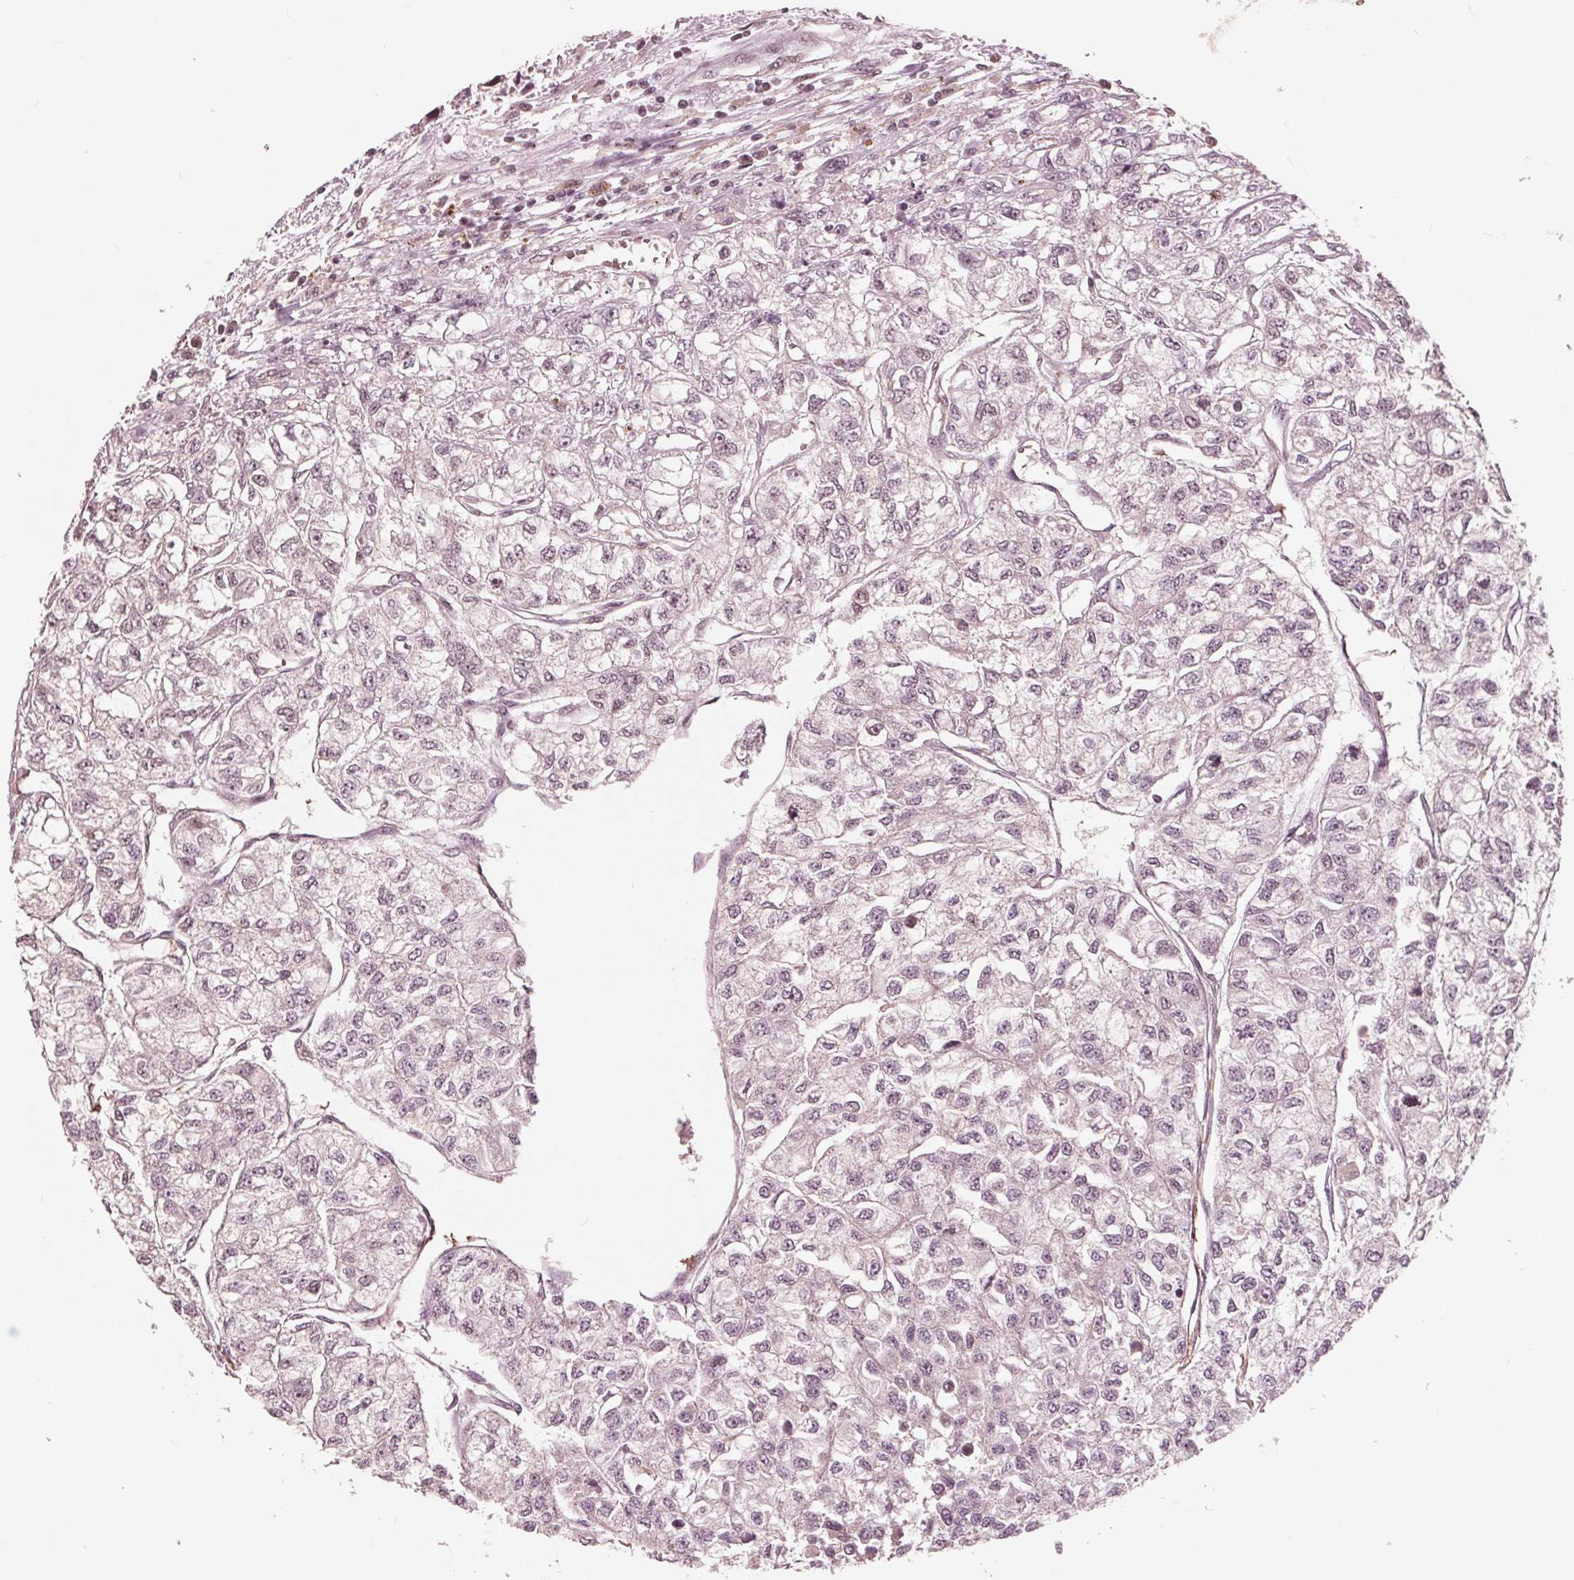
{"staining": {"intensity": "negative", "quantity": "none", "location": "none"}, "tissue": "renal cancer", "cell_type": "Tumor cells", "image_type": "cancer", "snomed": [{"axis": "morphology", "description": "Adenocarcinoma, NOS"}, {"axis": "topography", "description": "Kidney"}], "caption": "DAB (3,3'-diaminobenzidine) immunohistochemical staining of renal cancer (adenocarcinoma) reveals no significant staining in tumor cells.", "gene": "HIRIP3", "patient": {"sex": "male", "age": 56}}